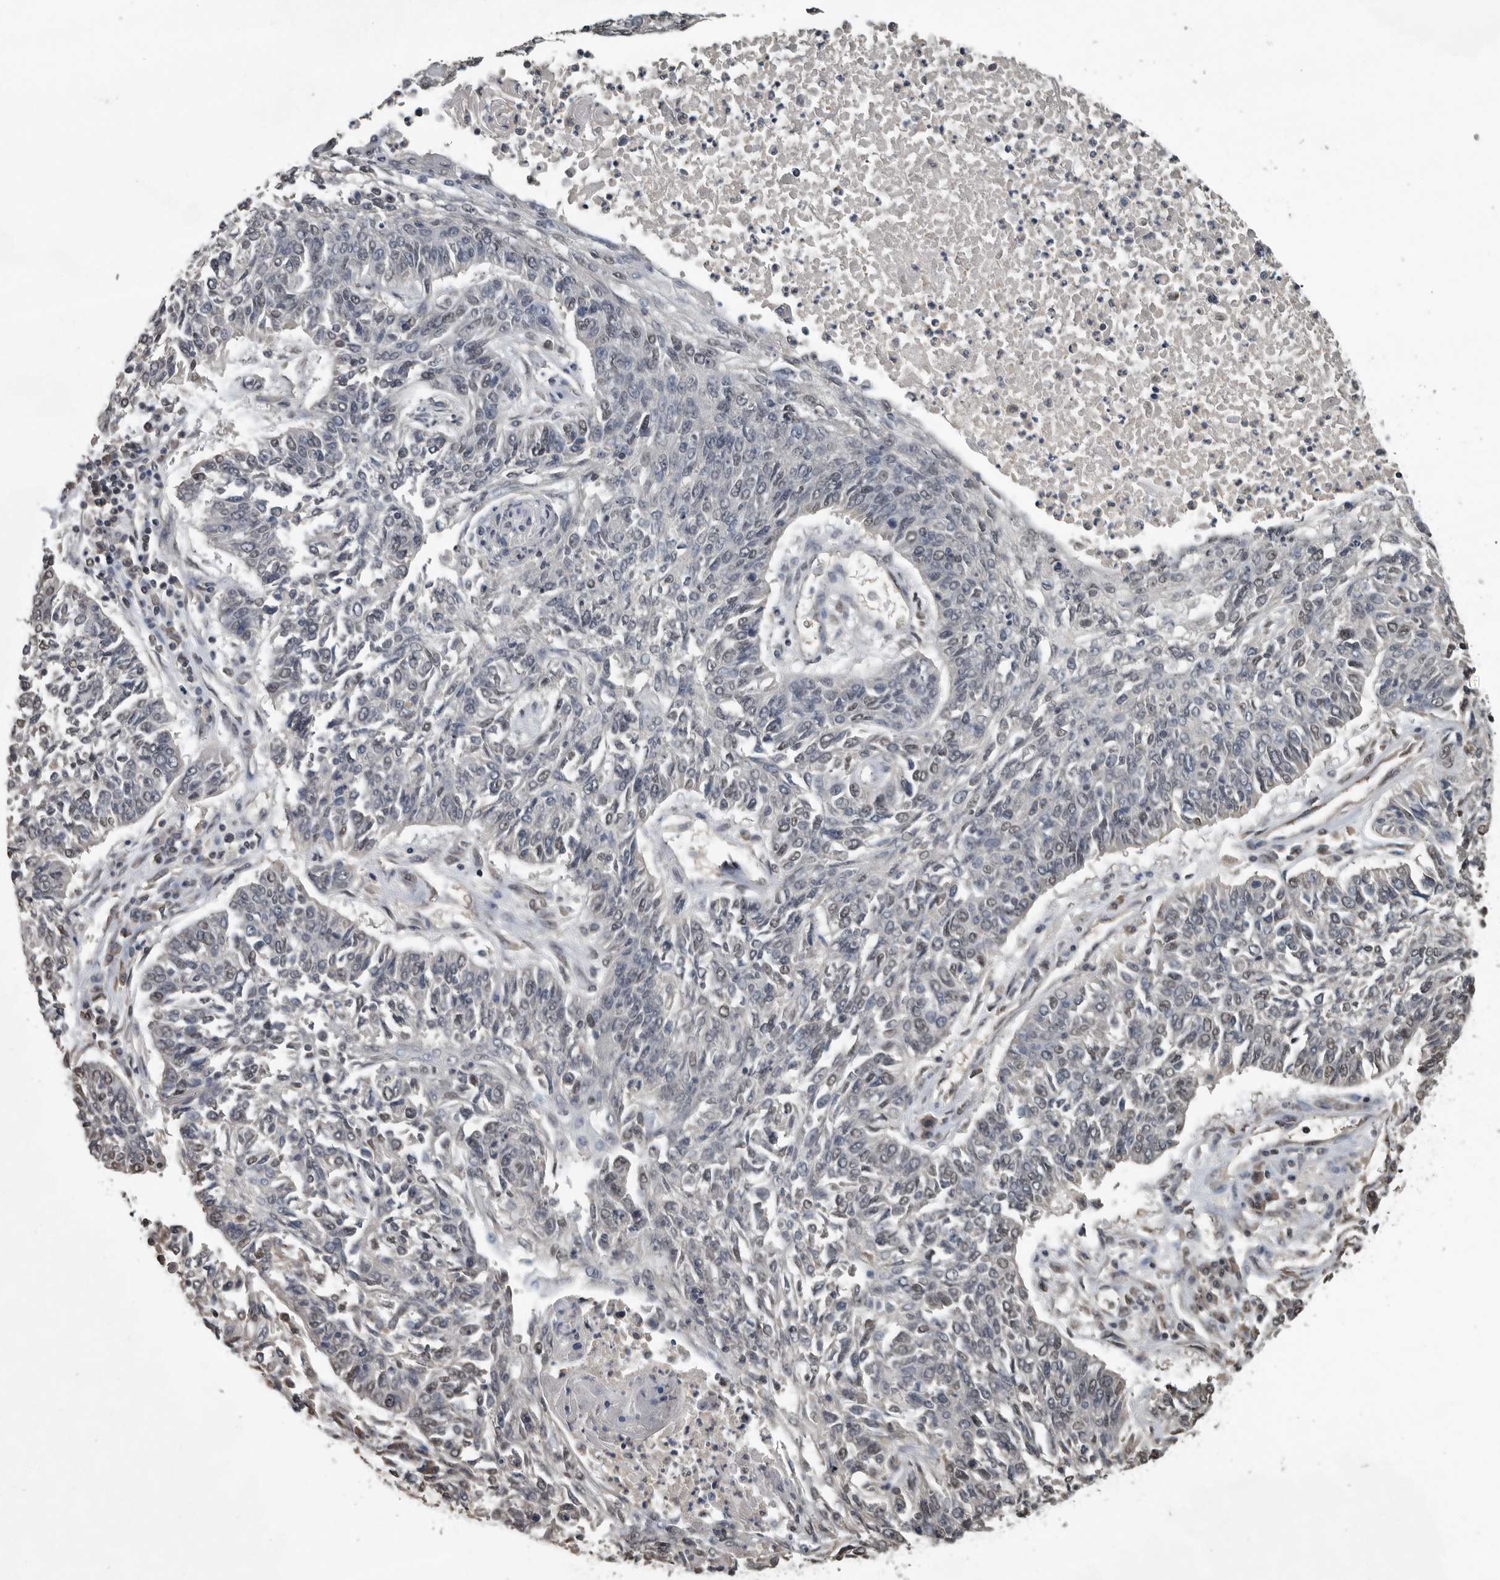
{"staining": {"intensity": "negative", "quantity": "none", "location": "none"}, "tissue": "lung cancer", "cell_type": "Tumor cells", "image_type": "cancer", "snomed": [{"axis": "morphology", "description": "Normal tissue, NOS"}, {"axis": "morphology", "description": "Squamous cell carcinoma, NOS"}, {"axis": "topography", "description": "Cartilage tissue"}, {"axis": "topography", "description": "Bronchus"}, {"axis": "topography", "description": "Lung"}], "caption": "Immunohistochemical staining of lung squamous cell carcinoma exhibits no significant staining in tumor cells.", "gene": "TGS1", "patient": {"sex": "female", "age": 49}}